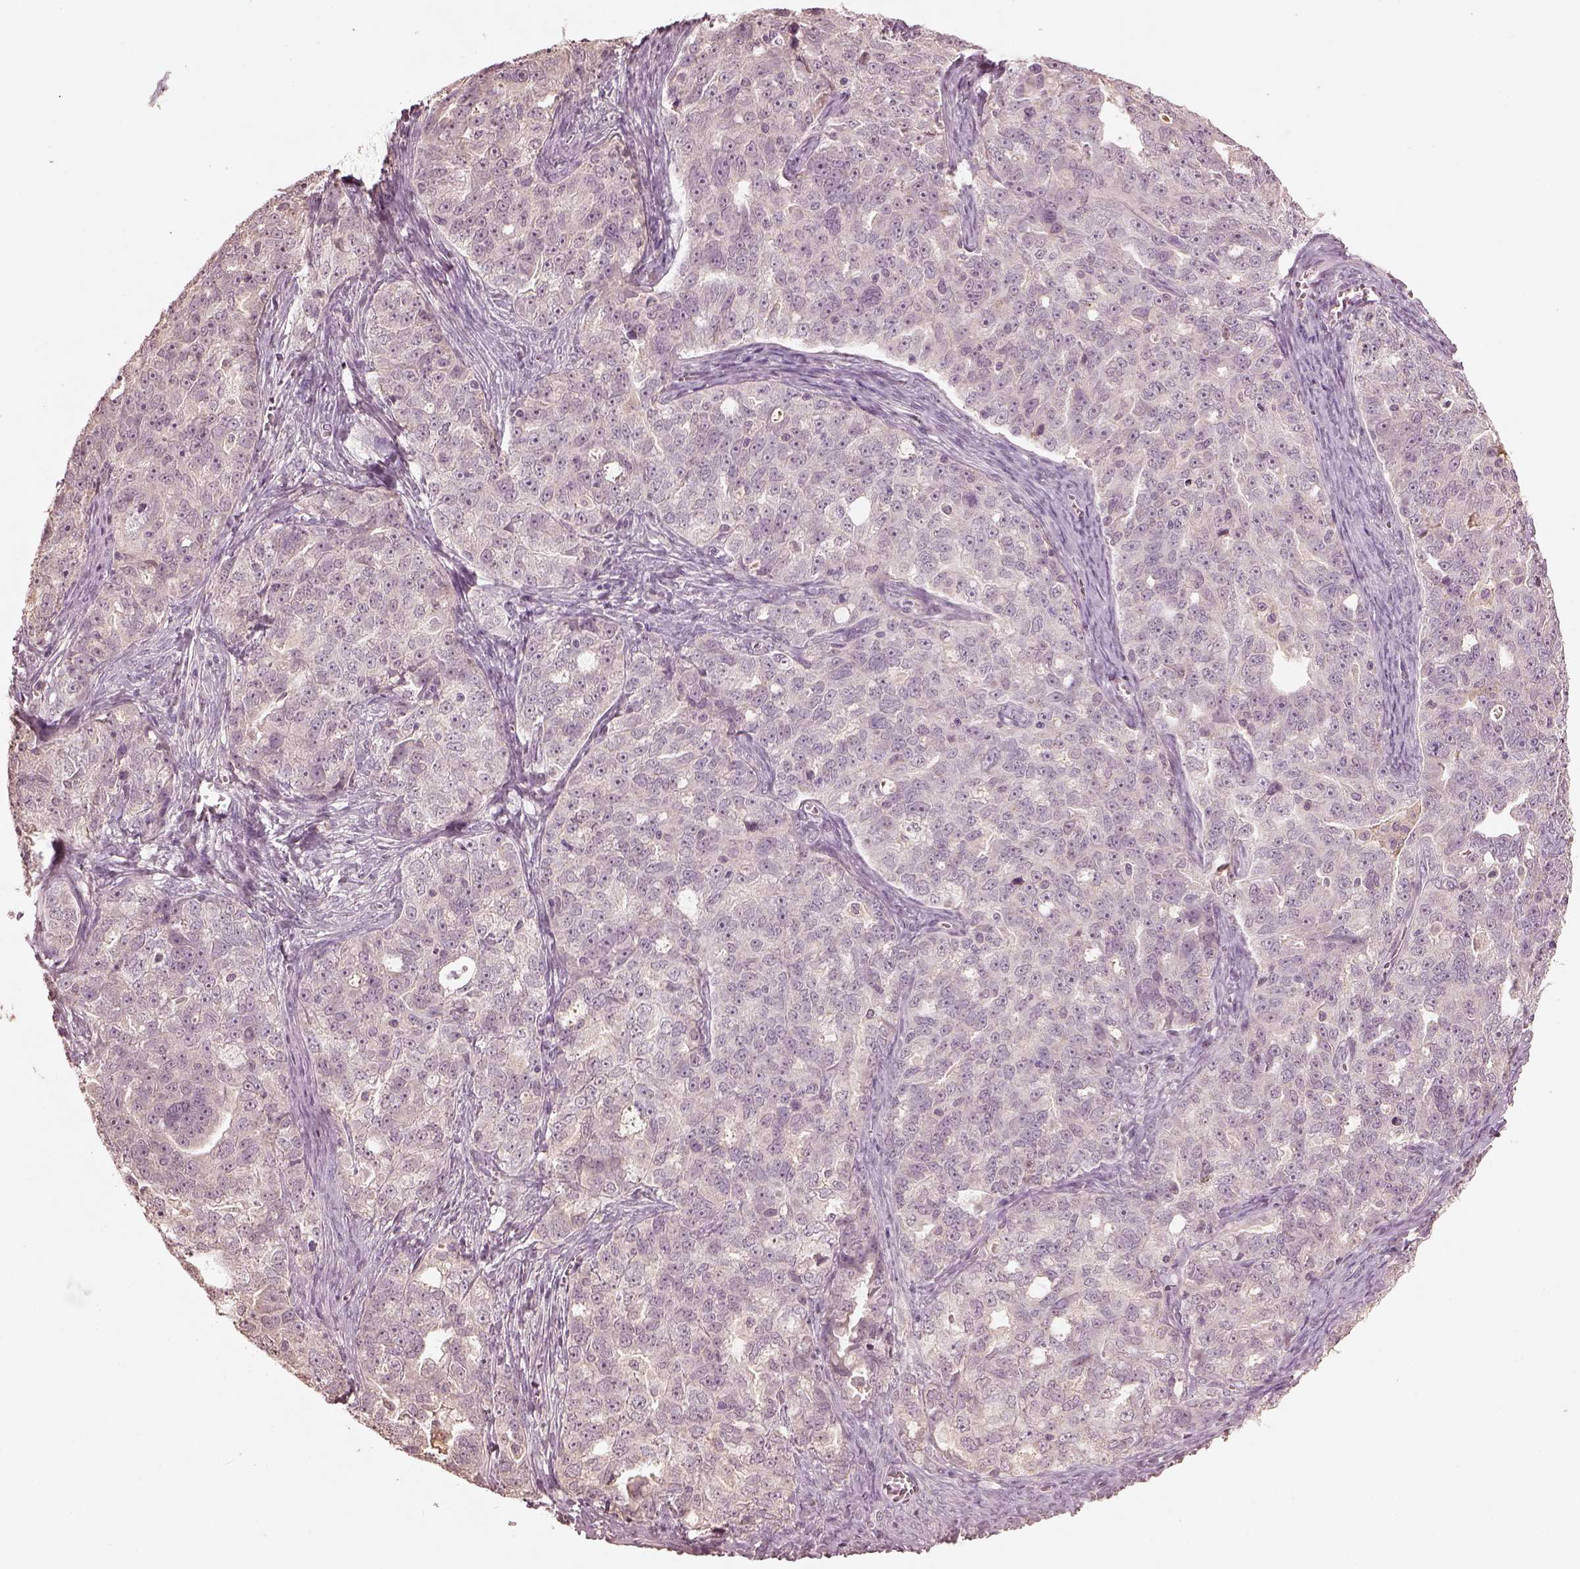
{"staining": {"intensity": "negative", "quantity": "none", "location": "none"}, "tissue": "ovarian cancer", "cell_type": "Tumor cells", "image_type": "cancer", "snomed": [{"axis": "morphology", "description": "Cystadenocarcinoma, serous, NOS"}, {"axis": "topography", "description": "Ovary"}], "caption": "A high-resolution micrograph shows immunohistochemistry (IHC) staining of ovarian cancer (serous cystadenocarcinoma), which demonstrates no significant staining in tumor cells.", "gene": "CALR3", "patient": {"sex": "female", "age": 51}}